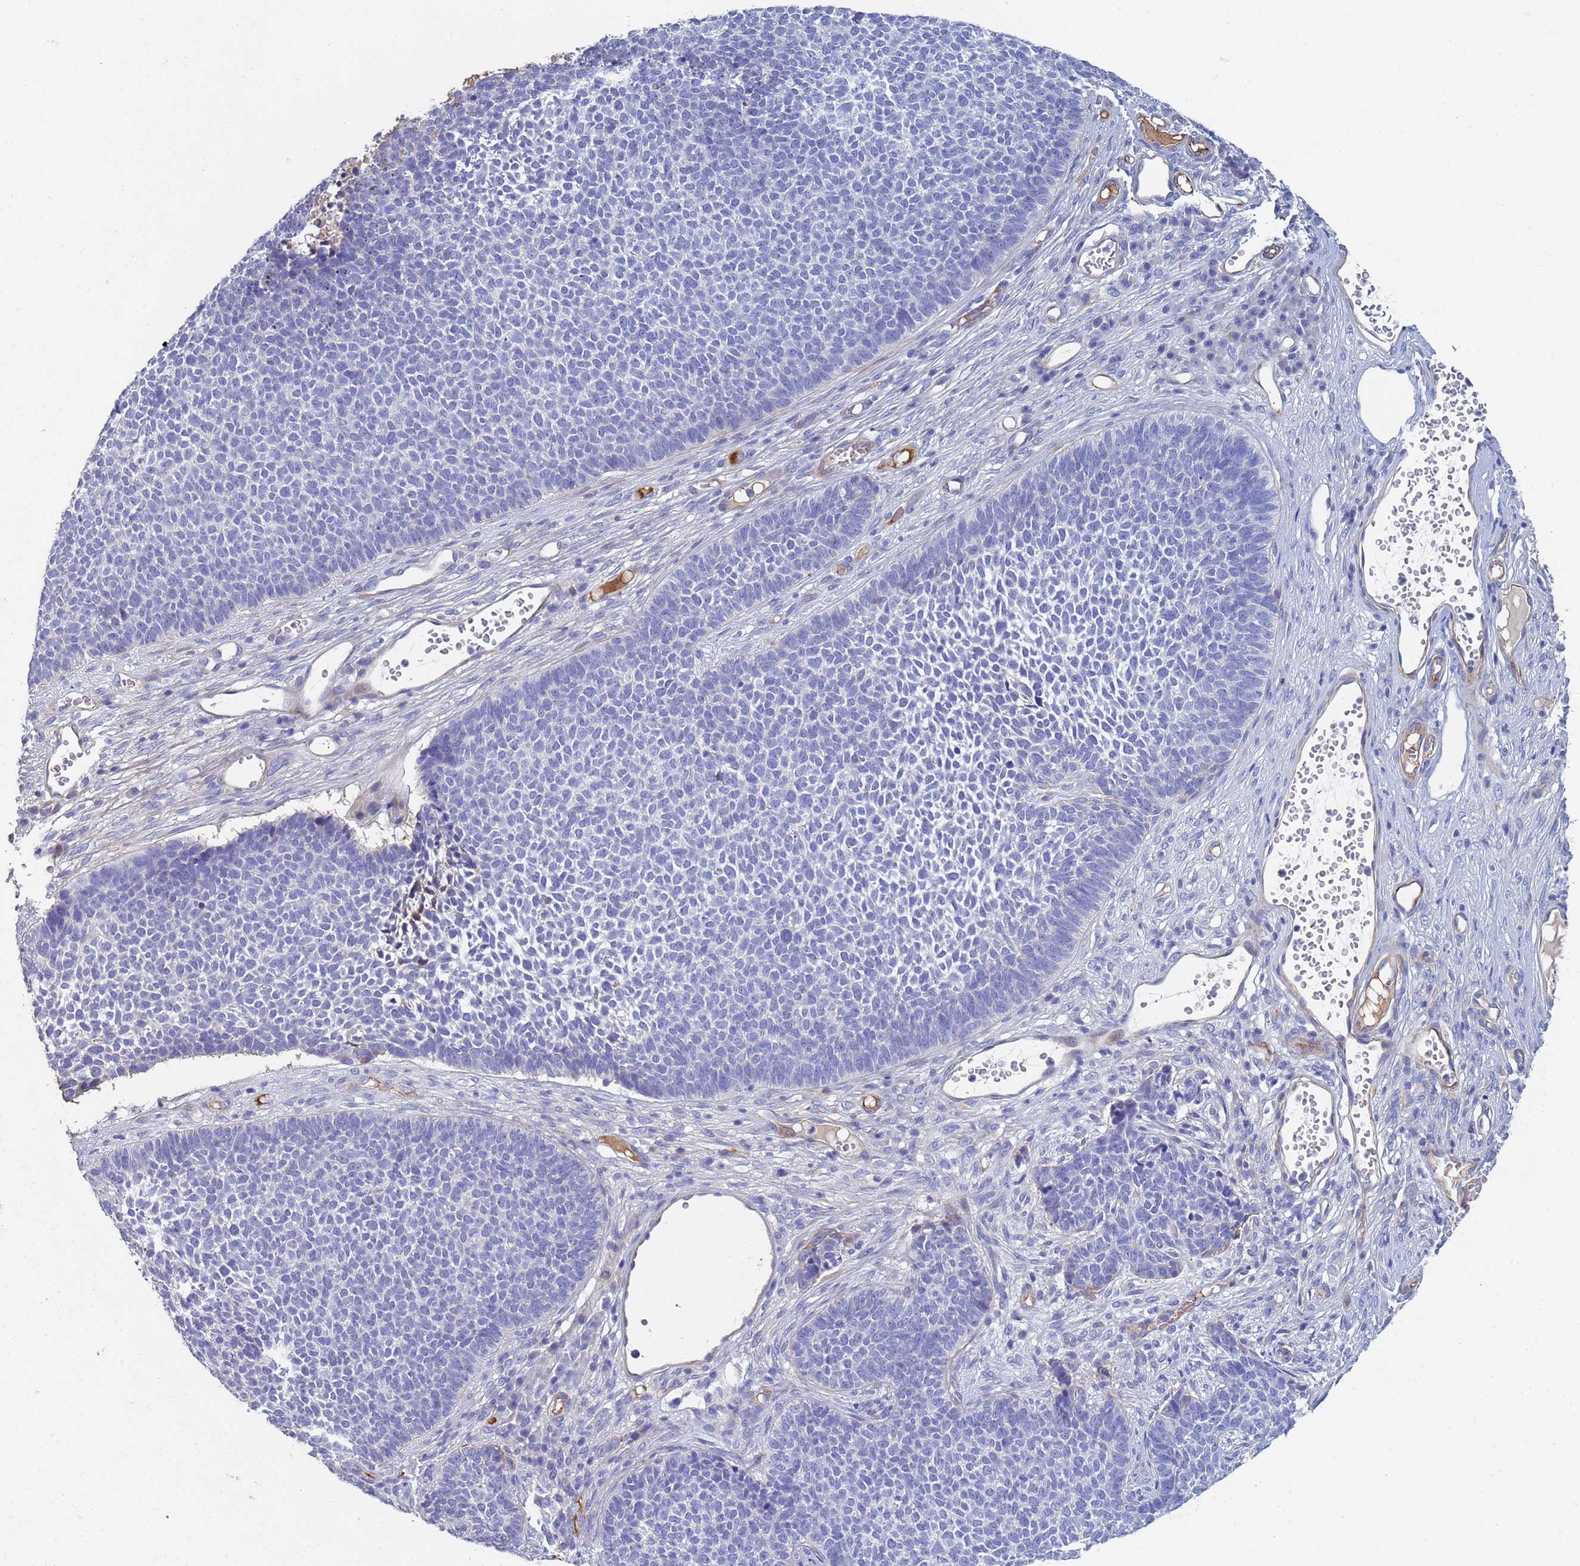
{"staining": {"intensity": "negative", "quantity": "none", "location": "none"}, "tissue": "skin cancer", "cell_type": "Tumor cells", "image_type": "cancer", "snomed": [{"axis": "morphology", "description": "Basal cell carcinoma"}, {"axis": "topography", "description": "Skin"}], "caption": "The immunohistochemistry (IHC) image has no significant positivity in tumor cells of skin basal cell carcinoma tissue.", "gene": "ABCA8", "patient": {"sex": "female", "age": 84}}